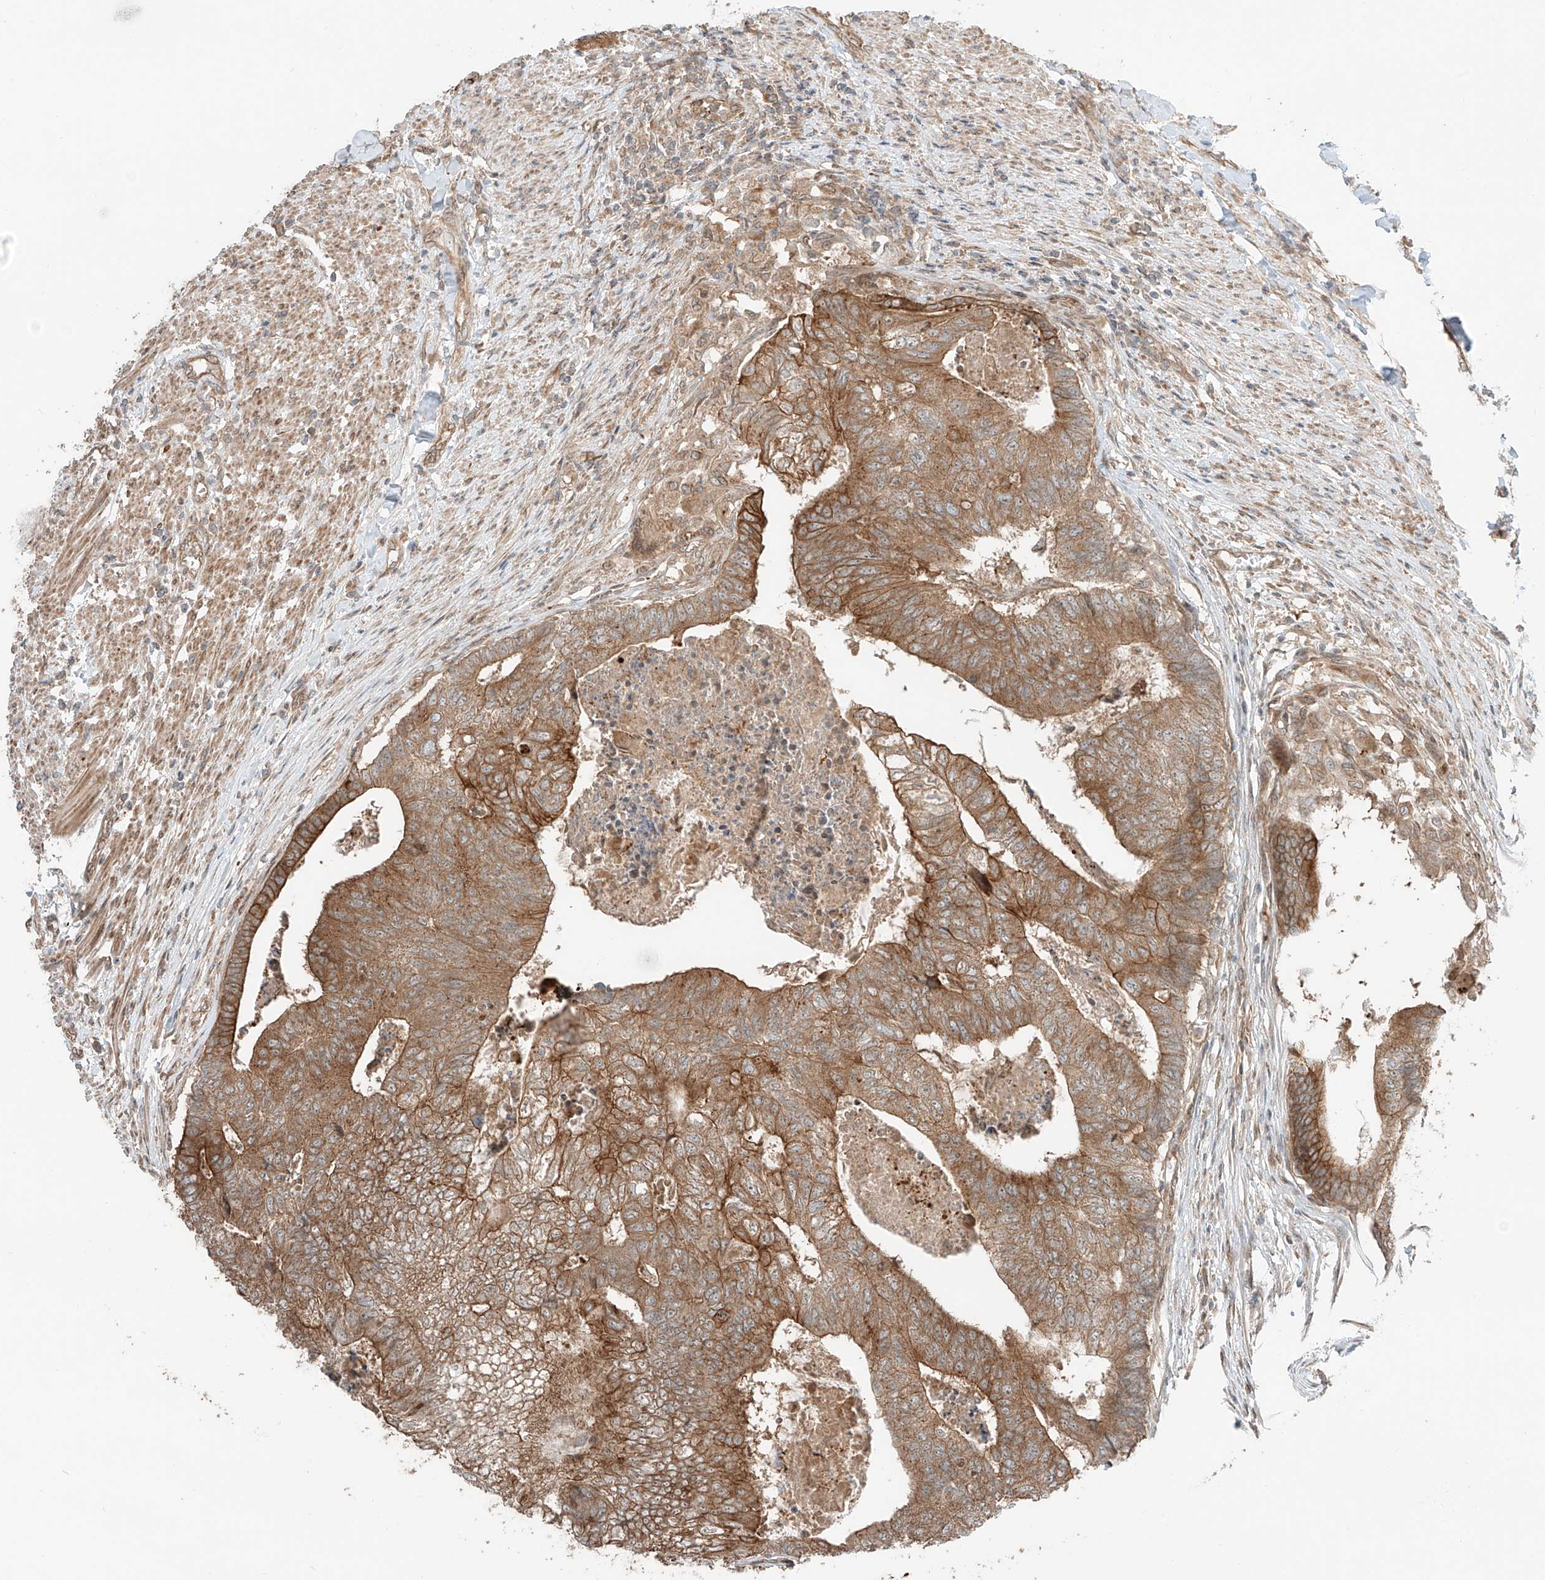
{"staining": {"intensity": "moderate", "quantity": ">75%", "location": "cytoplasmic/membranous"}, "tissue": "colorectal cancer", "cell_type": "Tumor cells", "image_type": "cancer", "snomed": [{"axis": "morphology", "description": "Adenocarcinoma, NOS"}, {"axis": "topography", "description": "Colon"}], "caption": "Colorectal cancer tissue shows moderate cytoplasmic/membranous expression in about >75% of tumor cells, visualized by immunohistochemistry. Ihc stains the protein of interest in brown and the nuclei are stained blue.", "gene": "CEP162", "patient": {"sex": "female", "age": 67}}